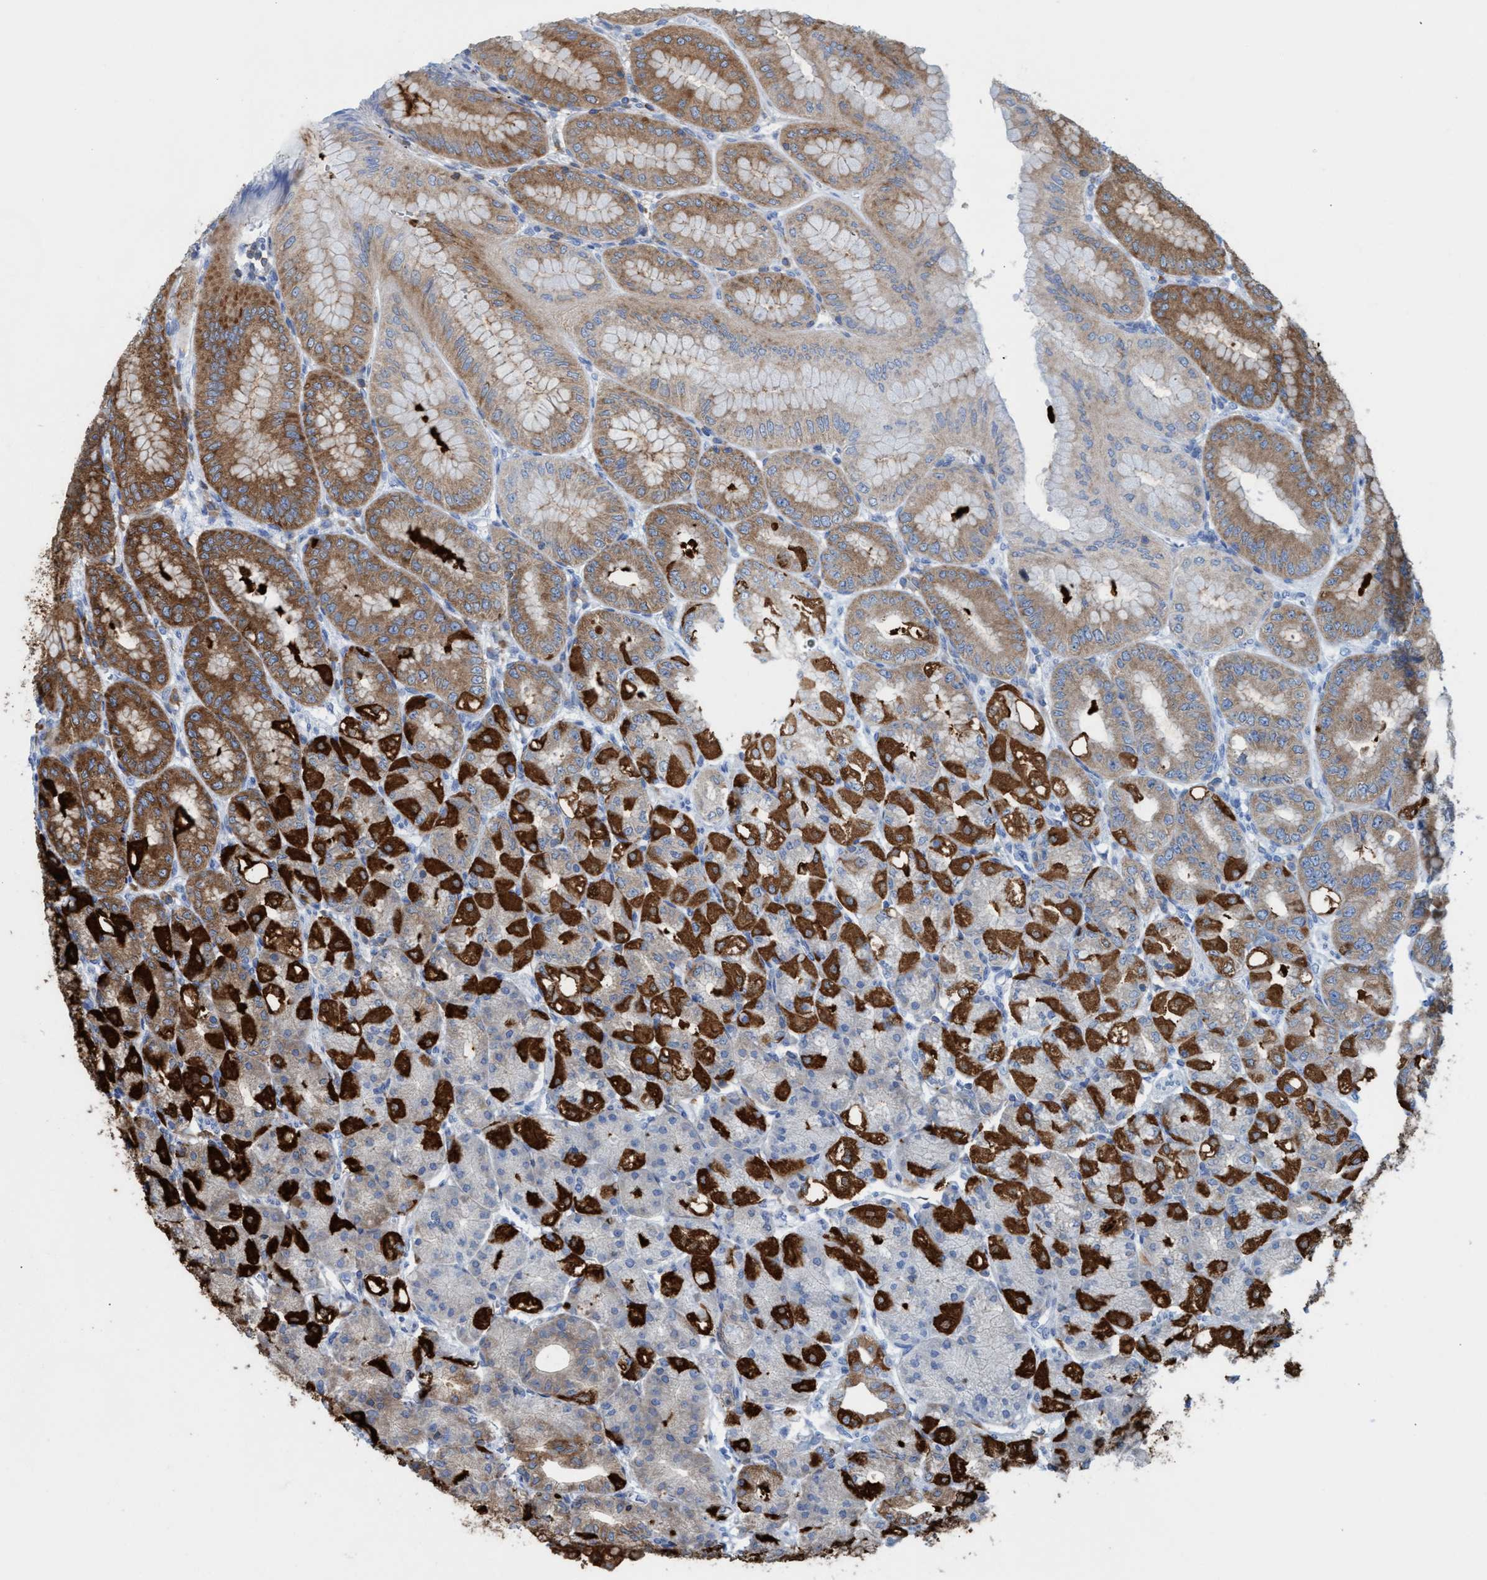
{"staining": {"intensity": "strong", "quantity": "25%-75%", "location": "cytoplasmic/membranous"}, "tissue": "stomach", "cell_type": "Glandular cells", "image_type": "normal", "snomed": [{"axis": "morphology", "description": "Normal tissue, NOS"}, {"axis": "topography", "description": "Stomach, lower"}], "caption": "Immunohistochemistry (IHC) of benign stomach displays high levels of strong cytoplasmic/membranous staining in about 25%-75% of glandular cells.", "gene": "EZR", "patient": {"sex": "male", "age": 71}}